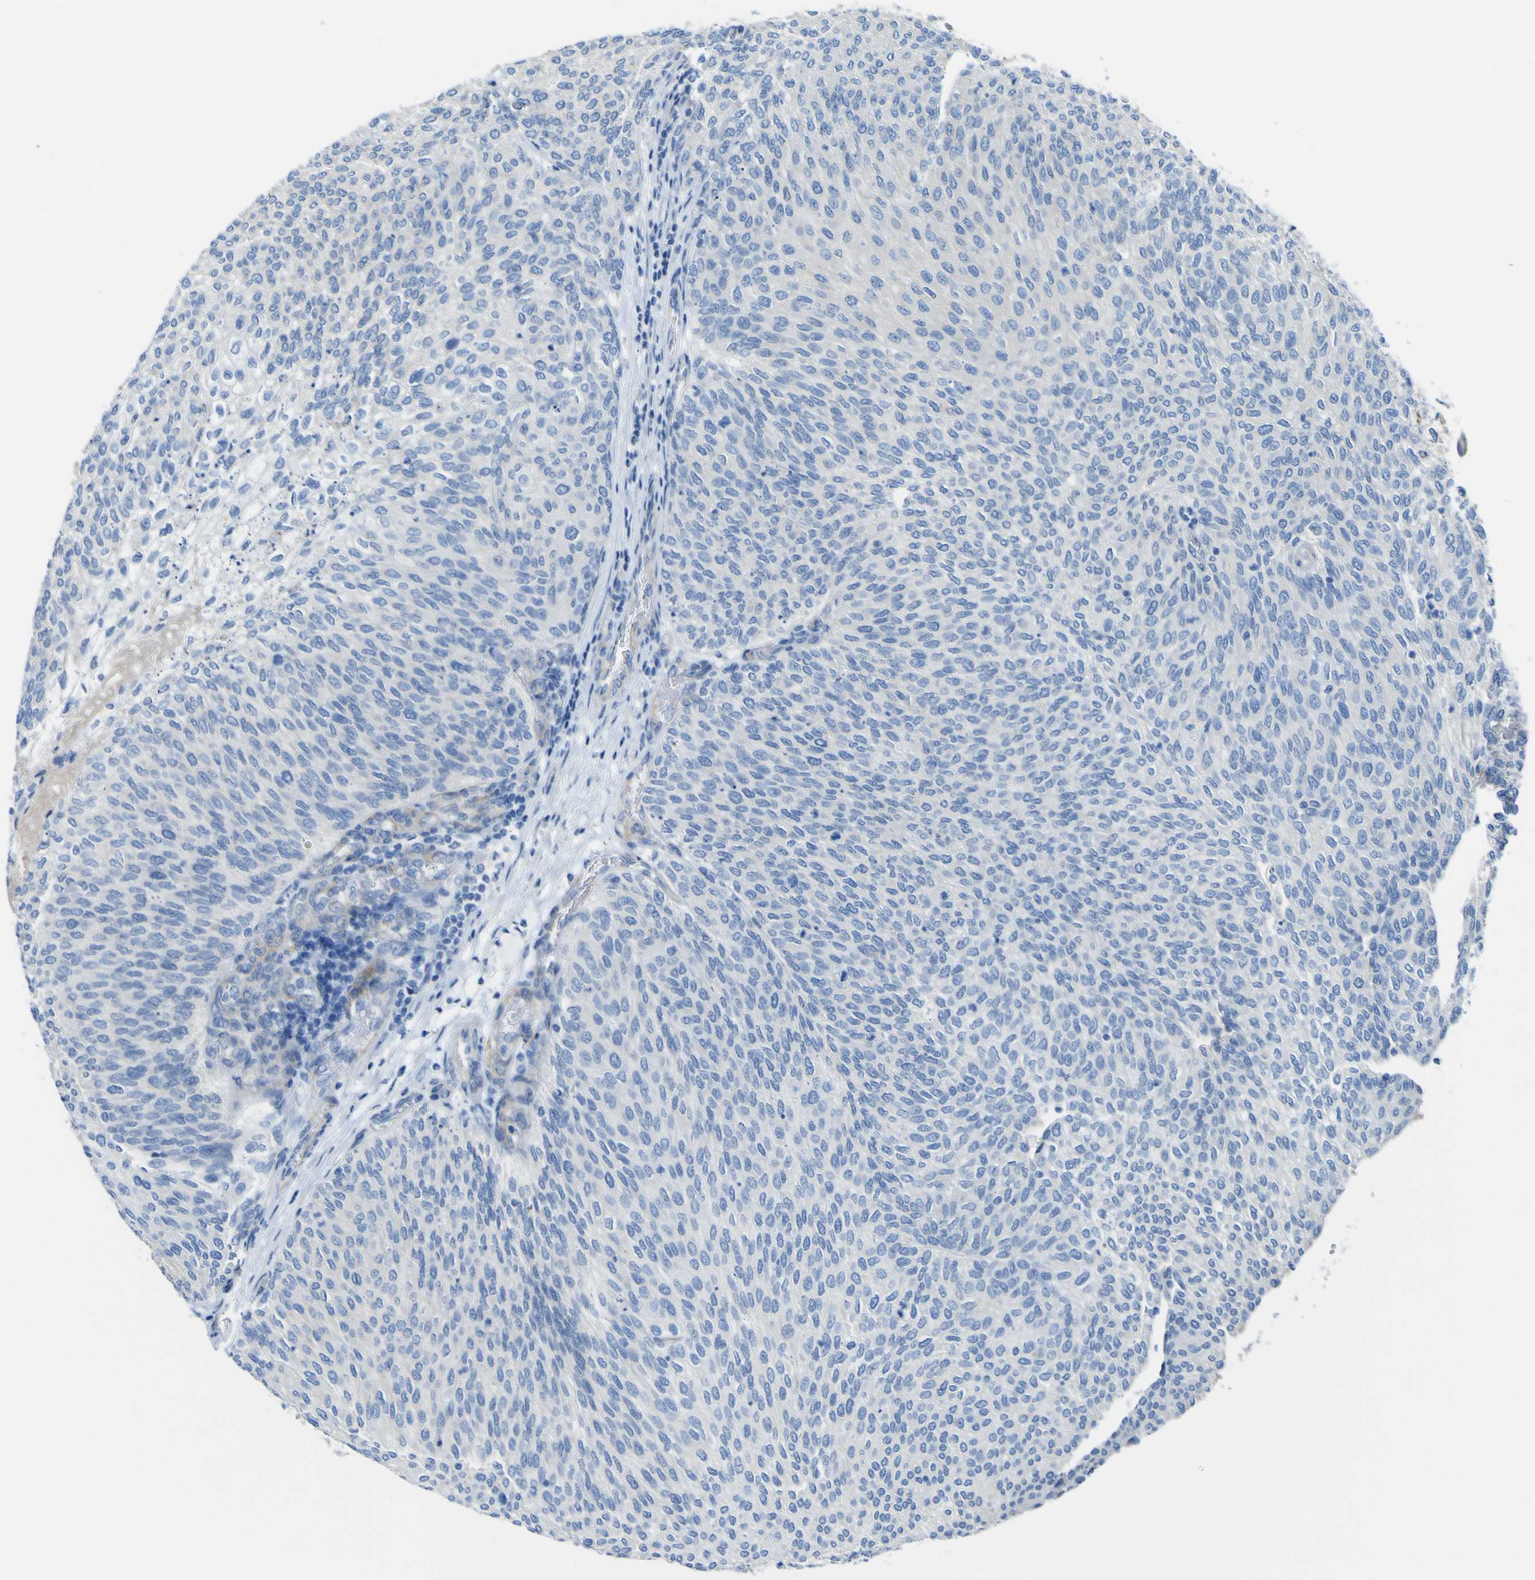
{"staining": {"intensity": "negative", "quantity": "none", "location": "none"}, "tissue": "urothelial cancer", "cell_type": "Tumor cells", "image_type": "cancer", "snomed": [{"axis": "morphology", "description": "Urothelial carcinoma, Low grade"}, {"axis": "topography", "description": "Urinary bladder"}], "caption": "DAB immunohistochemical staining of human urothelial carcinoma (low-grade) demonstrates no significant positivity in tumor cells. (Immunohistochemistry (ihc), brightfield microscopy, high magnification).", "gene": "ADGRA2", "patient": {"sex": "female", "age": 79}}